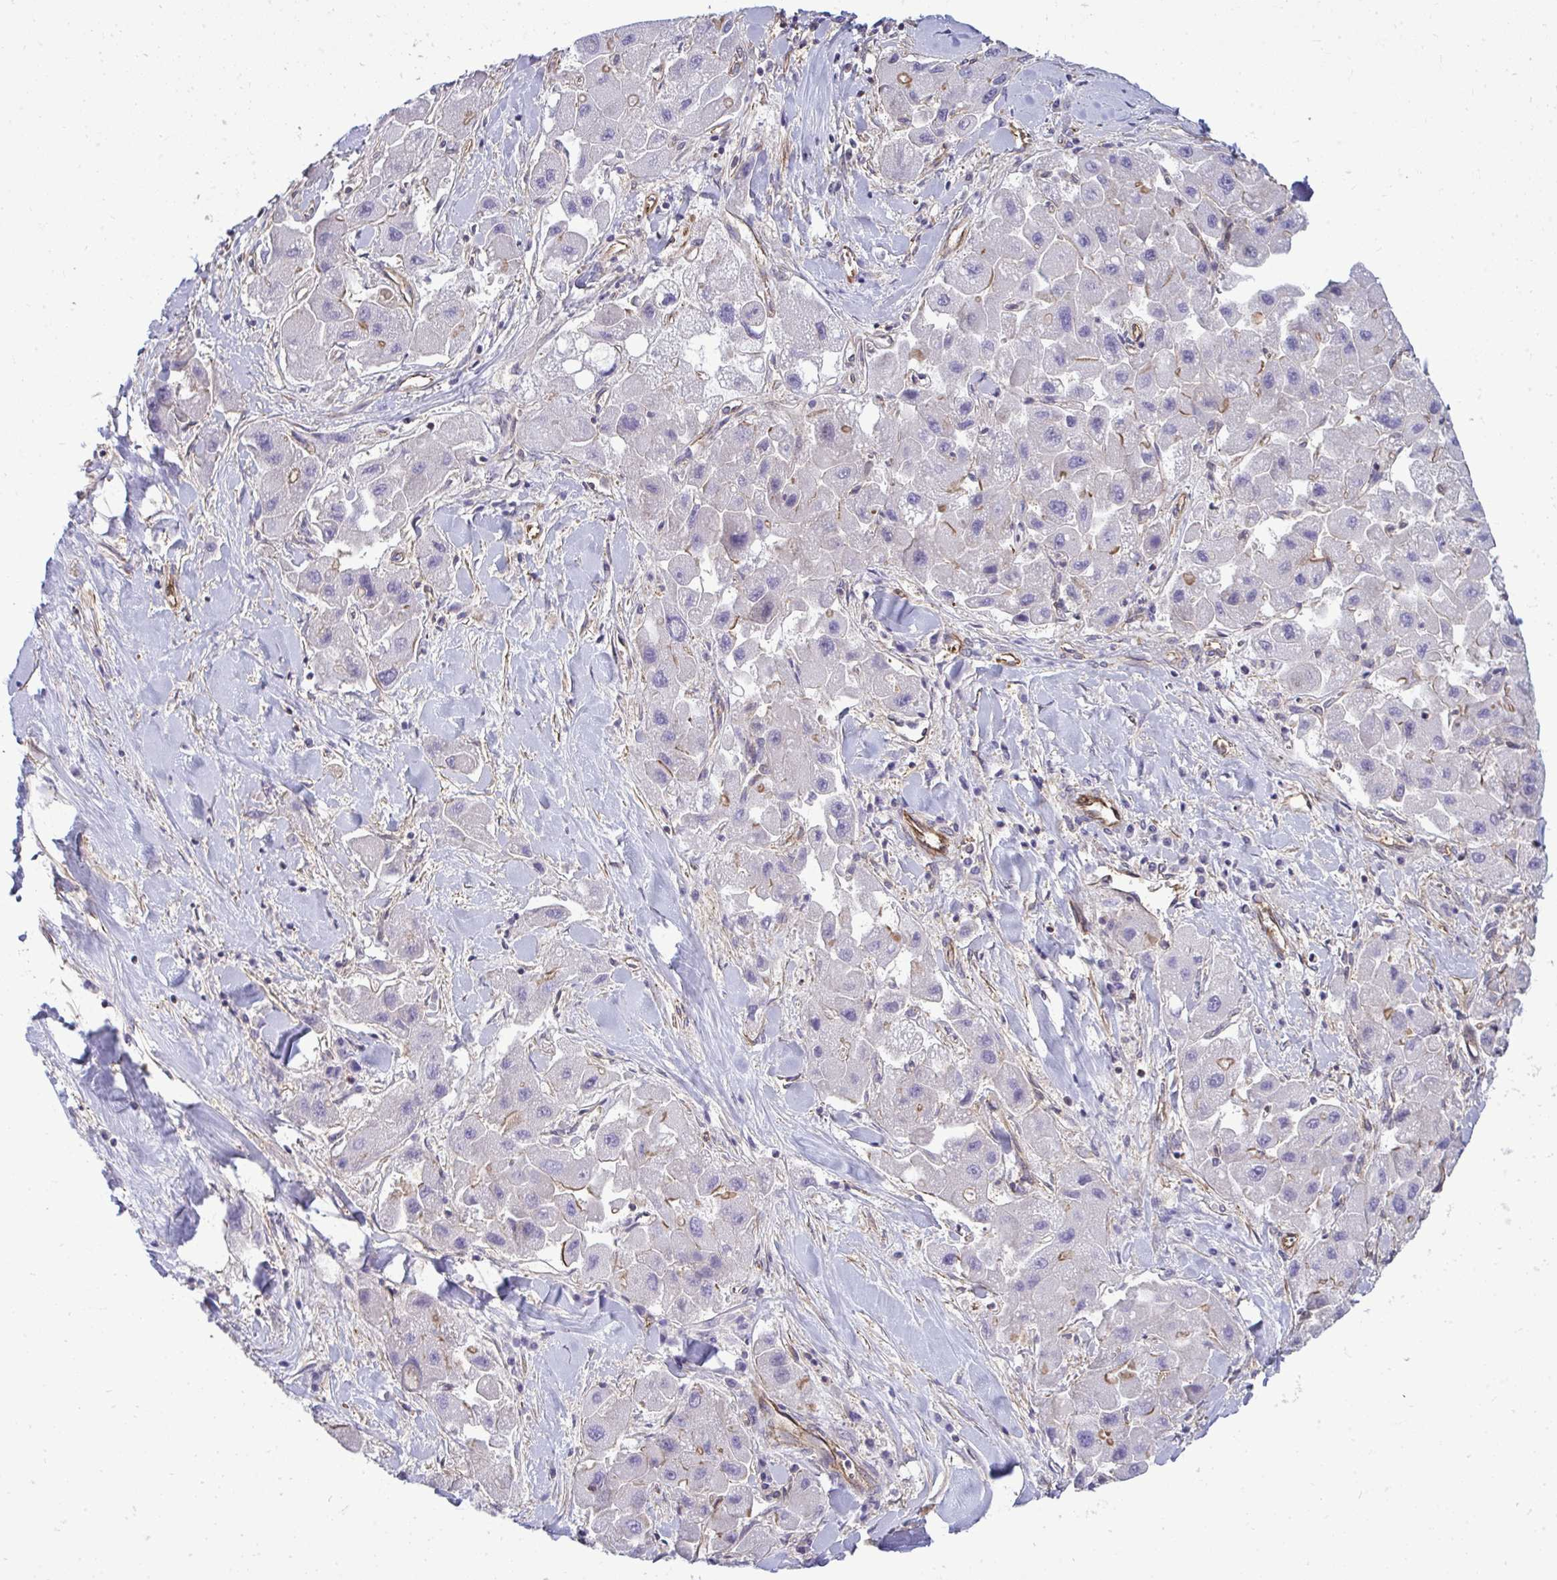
{"staining": {"intensity": "moderate", "quantity": "<25%", "location": "cytoplasmic/membranous"}, "tissue": "liver cancer", "cell_type": "Tumor cells", "image_type": "cancer", "snomed": [{"axis": "morphology", "description": "Carcinoma, Hepatocellular, NOS"}, {"axis": "topography", "description": "Liver"}], "caption": "Brown immunohistochemical staining in liver cancer demonstrates moderate cytoplasmic/membranous positivity in approximately <25% of tumor cells. The staining was performed using DAB, with brown indicating positive protein expression. Nuclei are stained blue with hematoxylin.", "gene": "FUT10", "patient": {"sex": "male", "age": 24}}